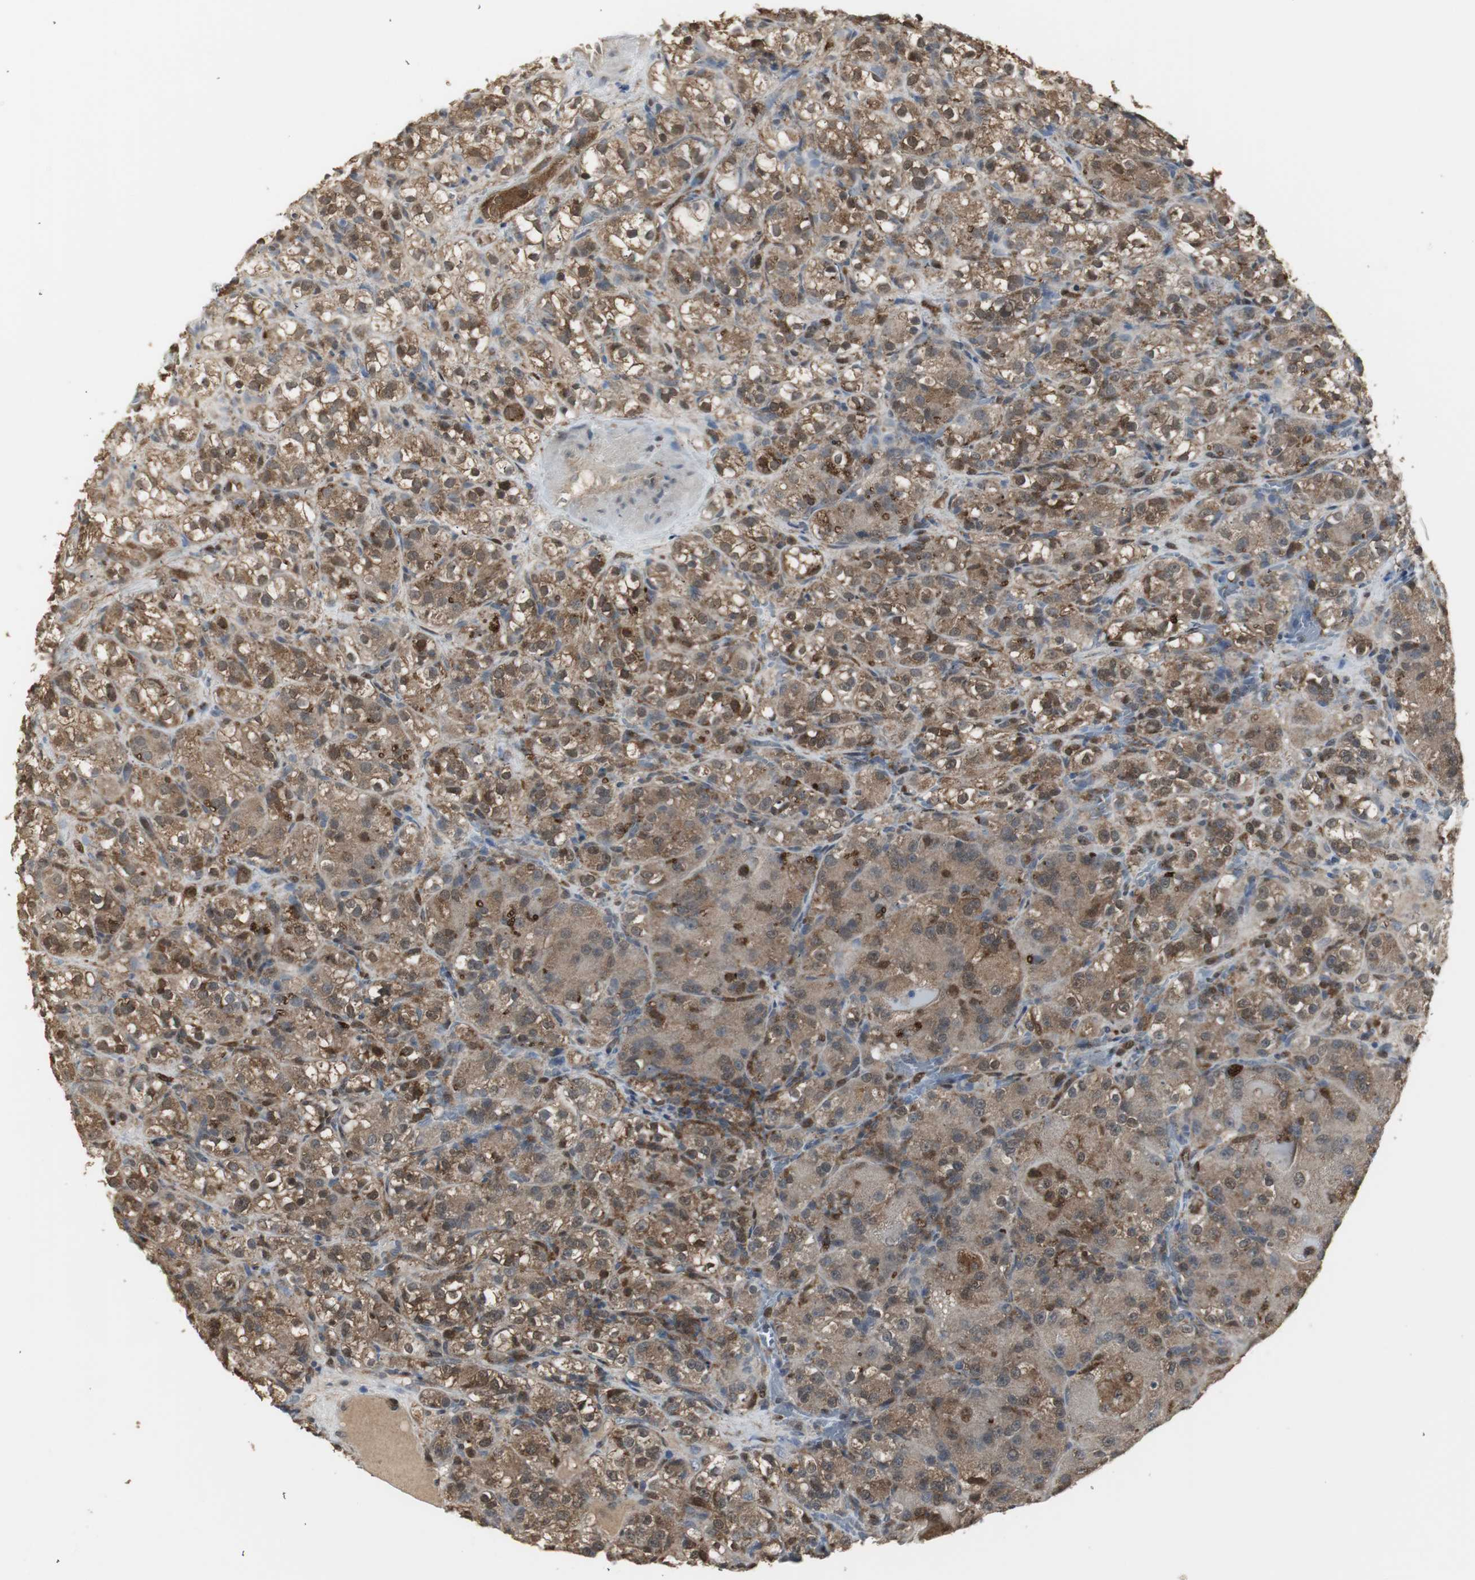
{"staining": {"intensity": "strong", "quantity": ">75%", "location": "cytoplasmic/membranous,nuclear"}, "tissue": "renal cancer", "cell_type": "Tumor cells", "image_type": "cancer", "snomed": [{"axis": "morphology", "description": "Normal tissue, NOS"}, {"axis": "morphology", "description": "Adenocarcinoma, NOS"}, {"axis": "topography", "description": "Kidney"}], "caption": "The photomicrograph demonstrates staining of renal adenocarcinoma, revealing strong cytoplasmic/membranous and nuclear protein expression (brown color) within tumor cells.", "gene": "PLIN3", "patient": {"sex": "male", "age": 61}}